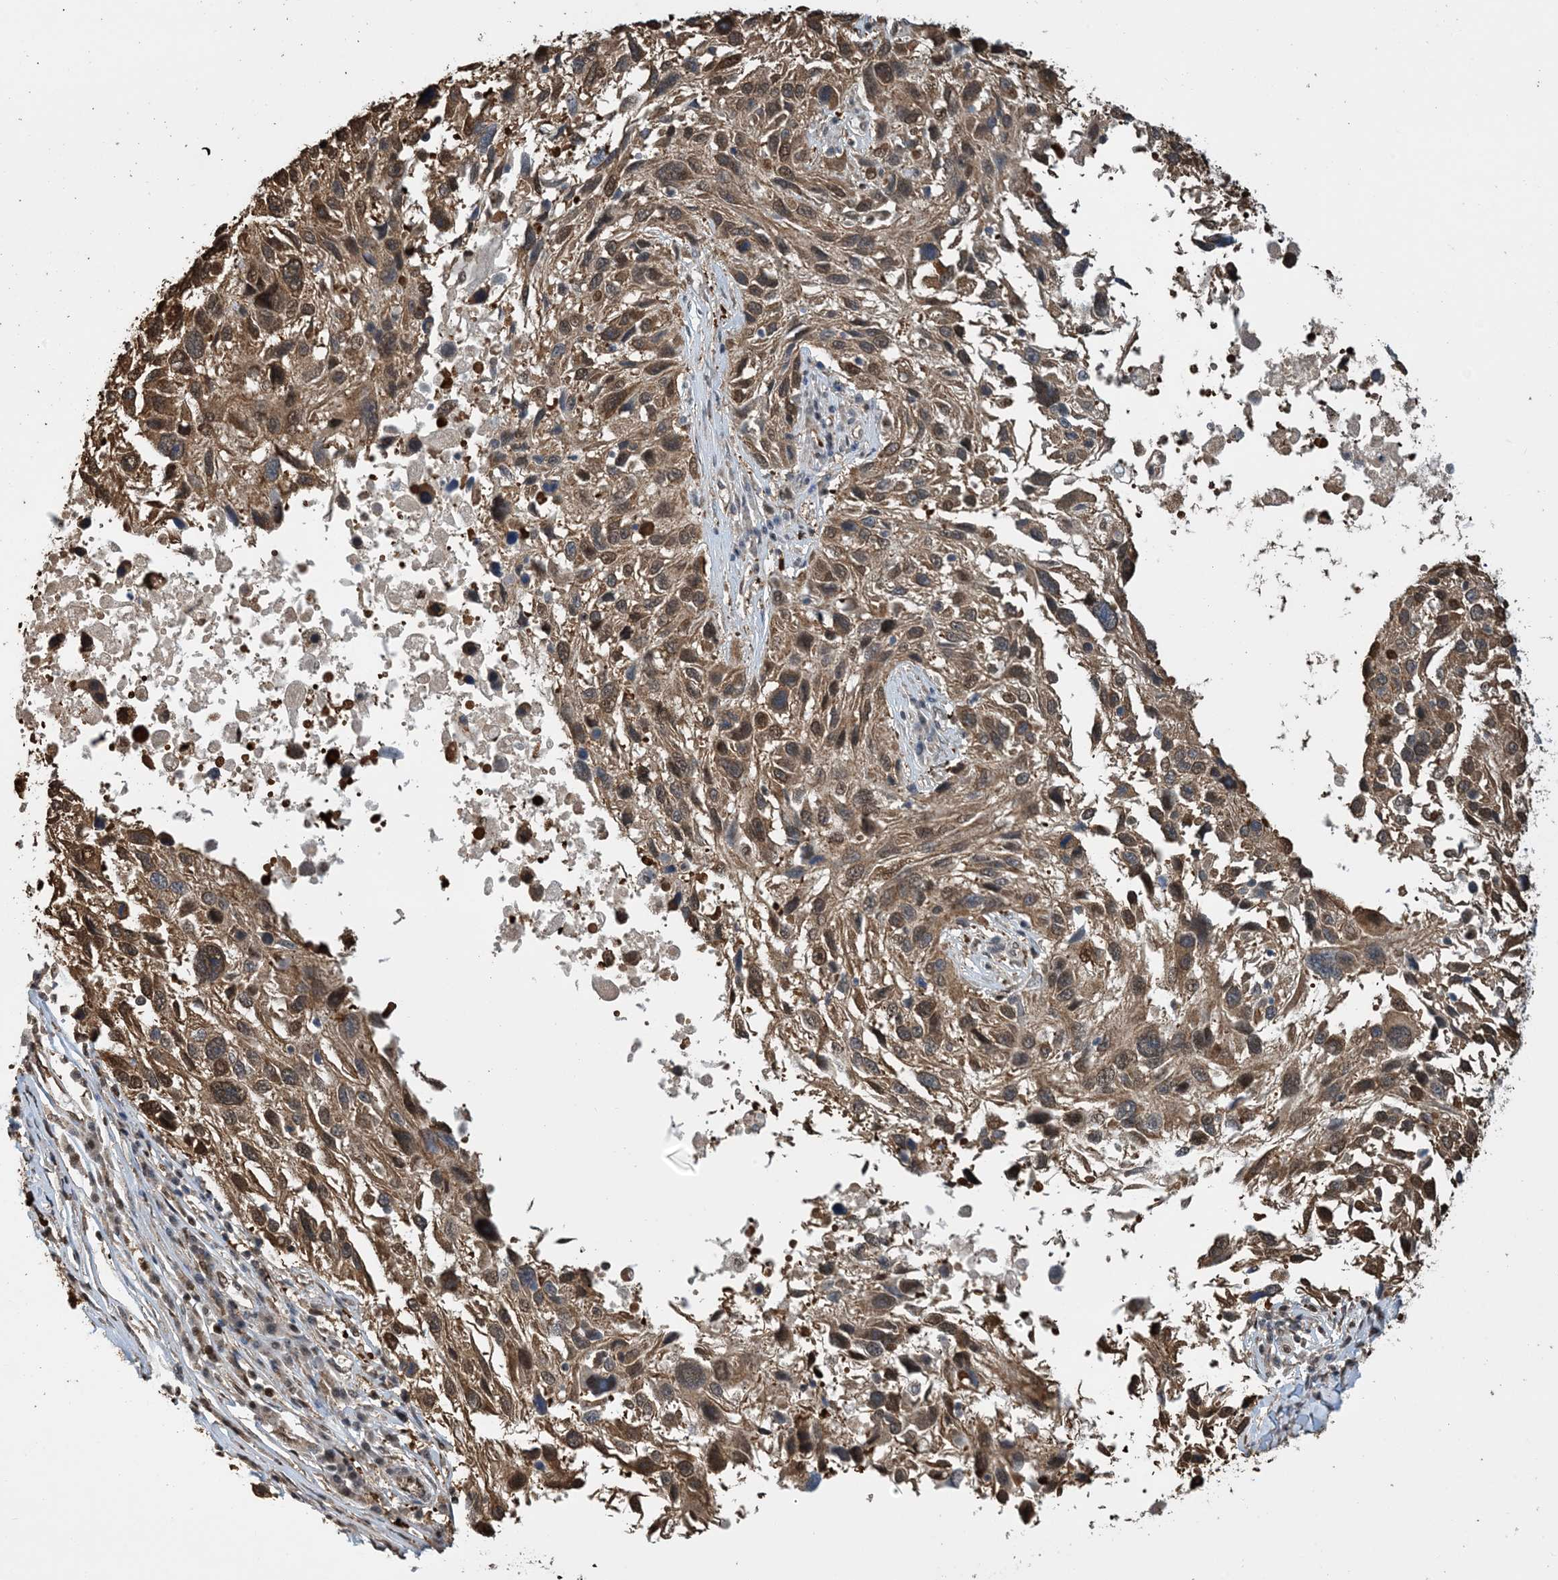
{"staining": {"intensity": "moderate", "quantity": ">75%", "location": "cytoplasmic/membranous,nuclear"}, "tissue": "melanoma", "cell_type": "Tumor cells", "image_type": "cancer", "snomed": [{"axis": "morphology", "description": "Malignant melanoma, NOS"}, {"axis": "topography", "description": "Skin"}], "caption": "Moderate cytoplasmic/membranous and nuclear positivity for a protein is present in about >75% of tumor cells of melanoma using IHC.", "gene": "HSPA1A", "patient": {"sex": "male", "age": 53}}